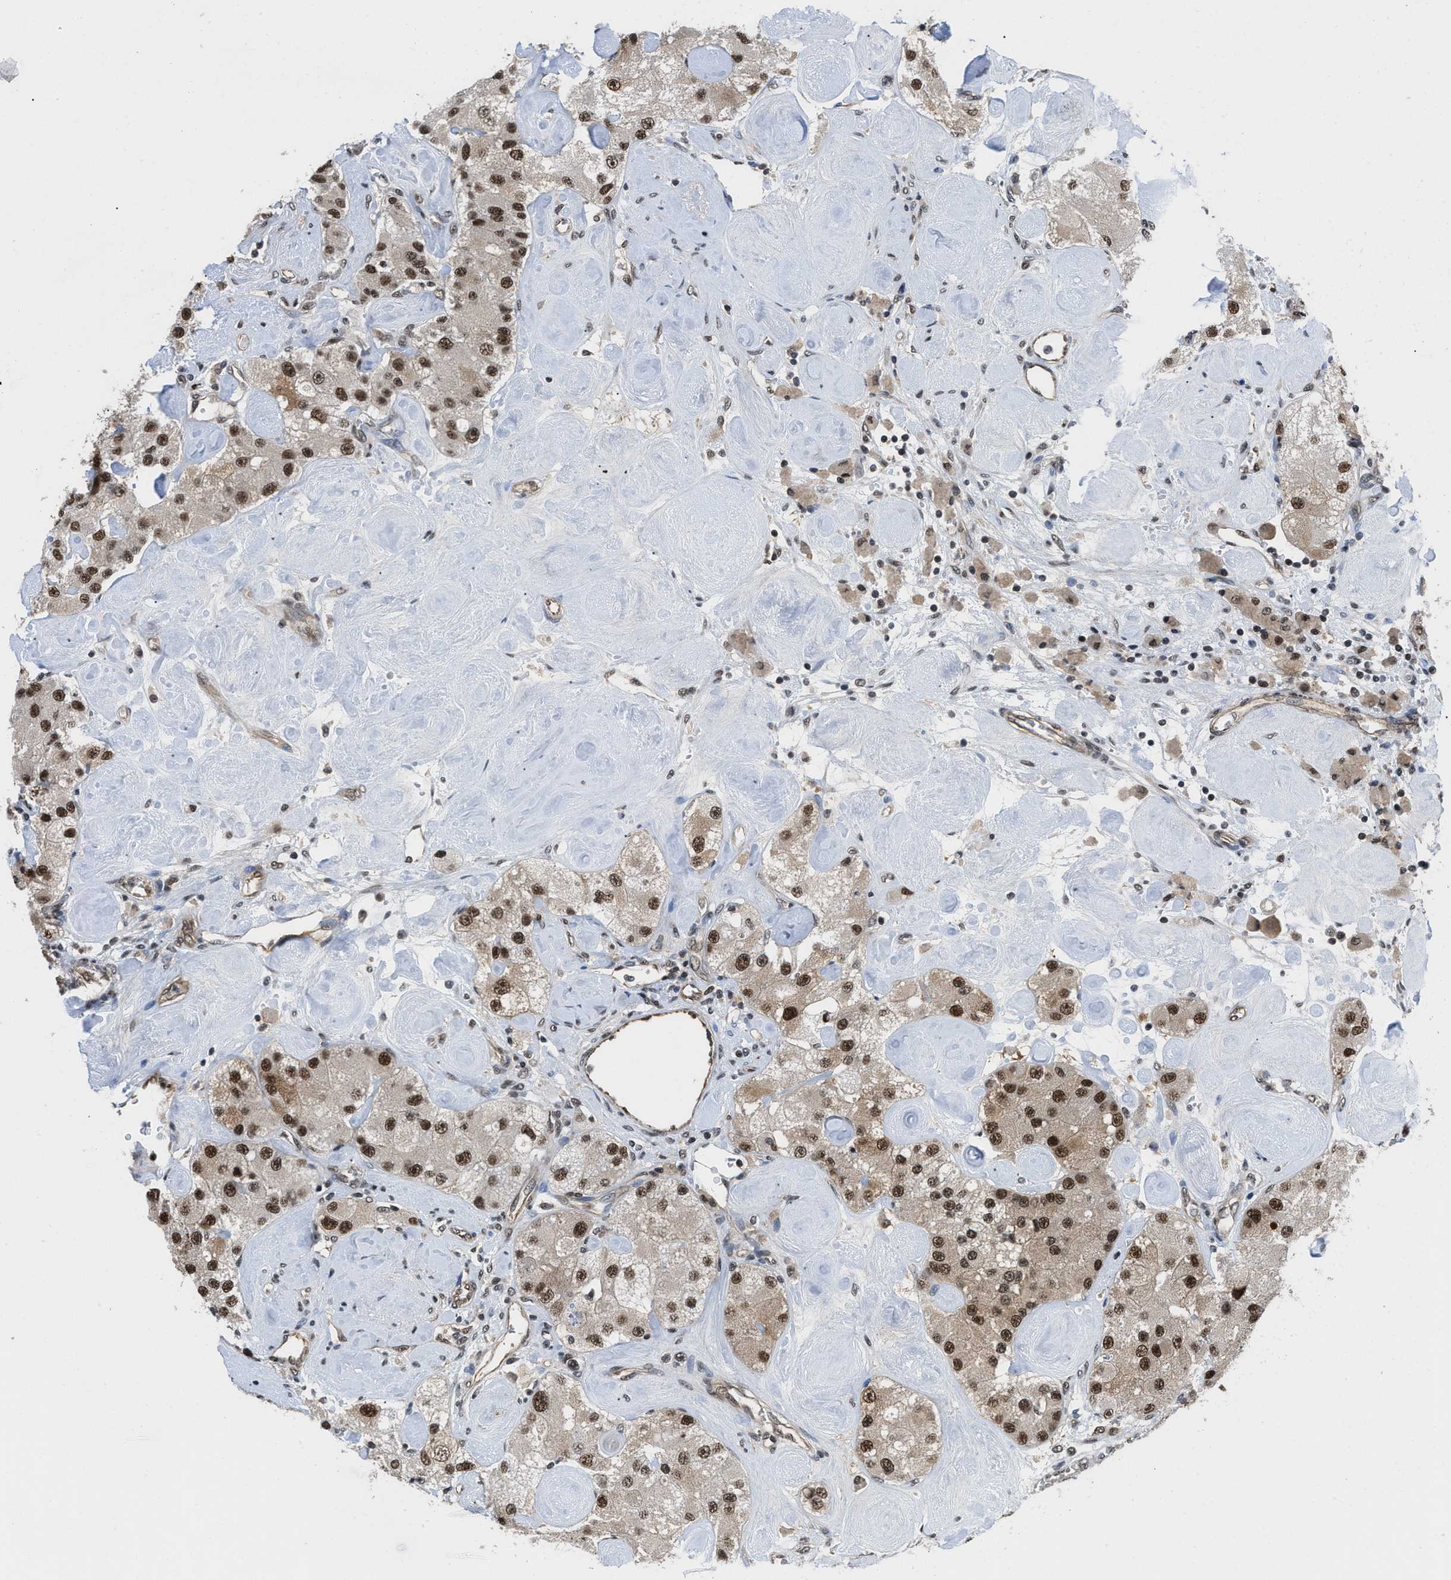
{"staining": {"intensity": "moderate", "quantity": ">75%", "location": "nuclear"}, "tissue": "carcinoid", "cell_type": "Tumor cells", "image_type": "cancer", "snomed": [{"axis": "morphology", "description": "Carcinoid, malignant, NOS"}, {"axis": "topography", "description": "Pancreas"}], "caption": "Human malignant carcinoid stained for a protein (brown) displays moderate nuclear positive positivity in approximately >75% of tumor cells.", "gene": "SAFB", "patient": {"sex": "male", "age": 41}}